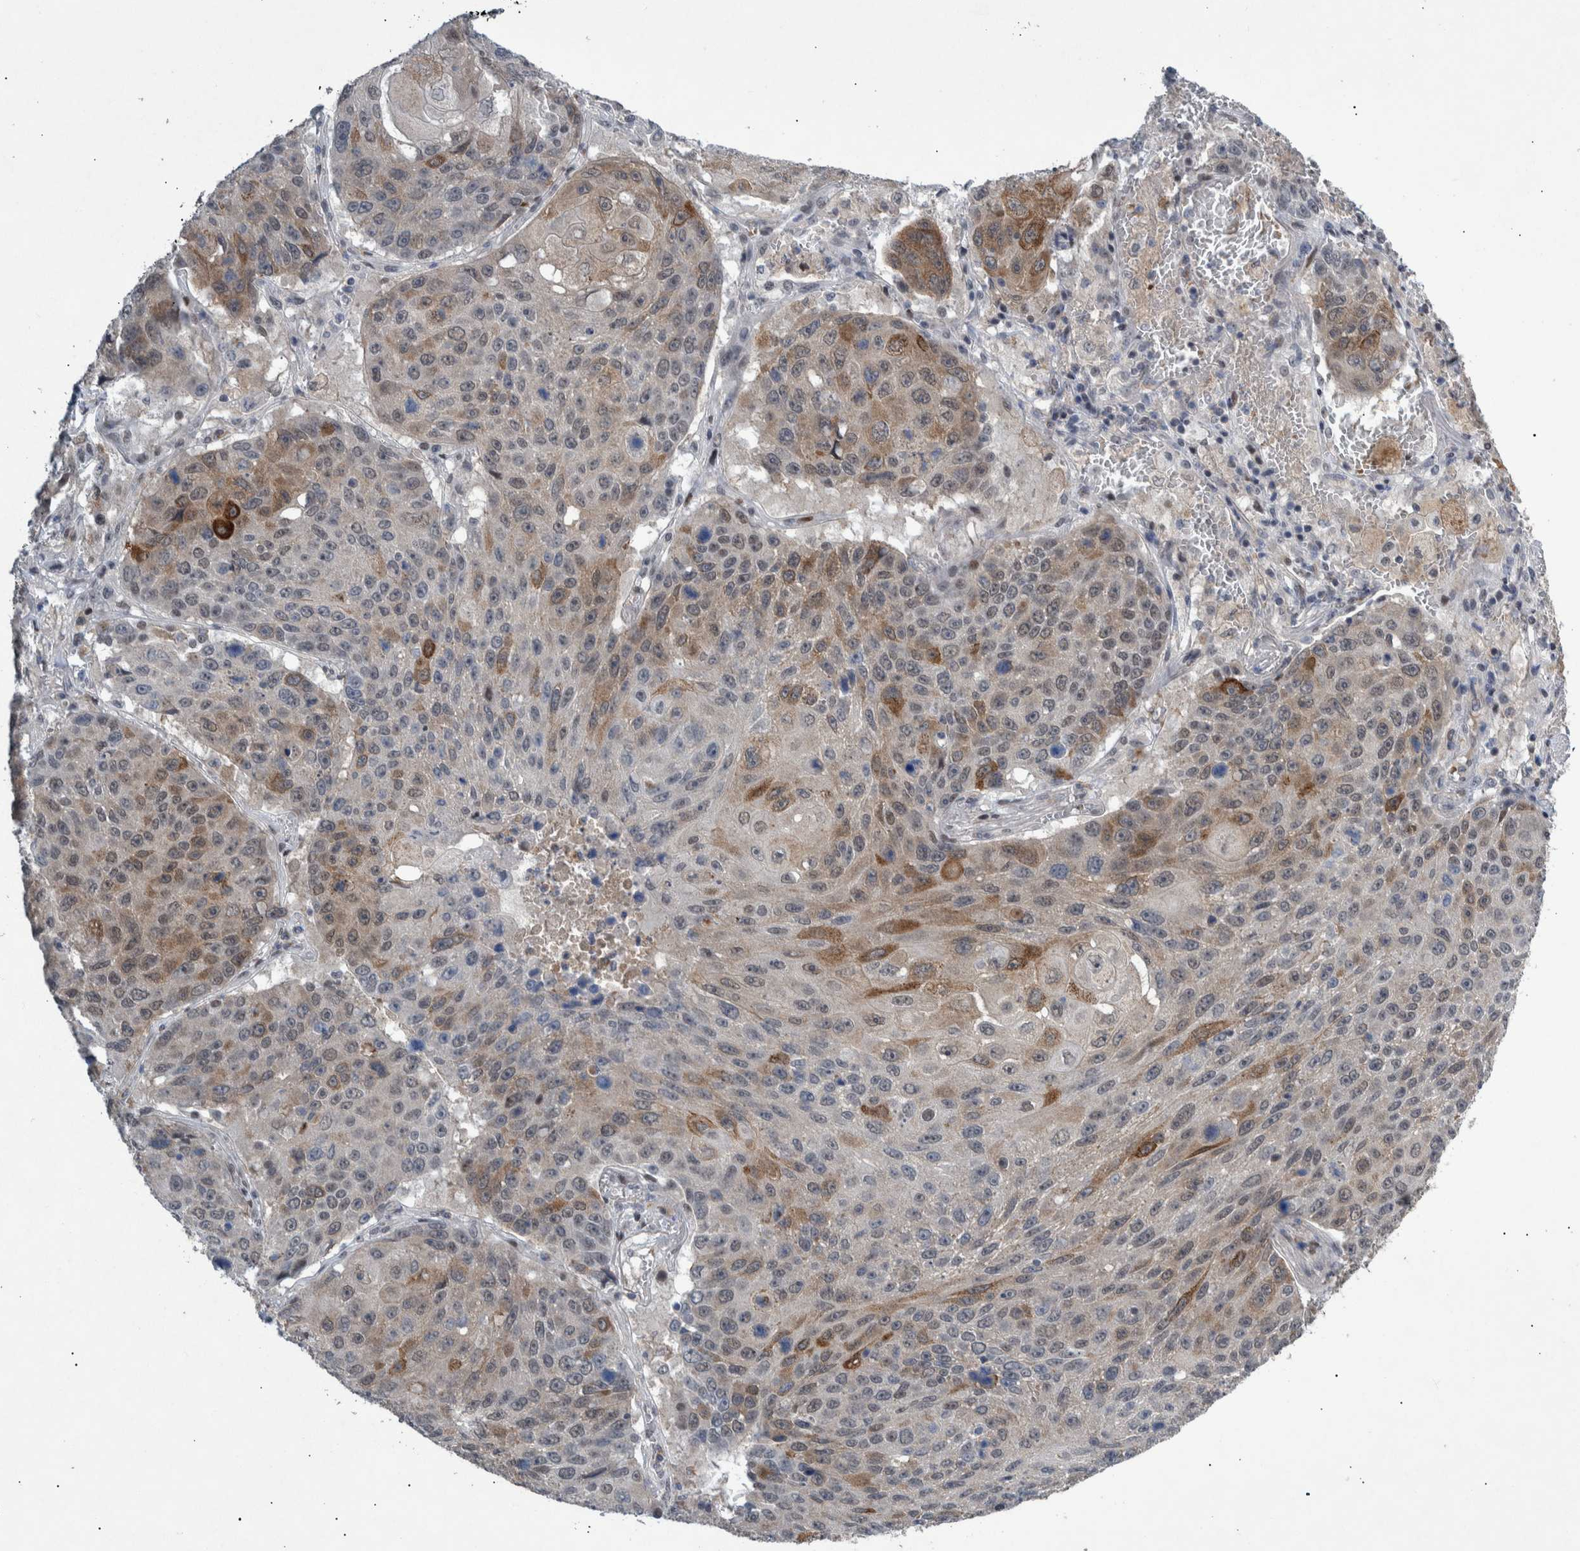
{"staining": {"intensity": "weak", "quantity": "25%-75%", "location": "cytoplasmic/membranous"}, "tissue": "lung cancer", "cell_type": "Tumor cells", "image_type": "cancer", "snomed": [{"axis": "morphology", "description": "Squamous cell carcinoma, NOS"}, {"axis": "topography", "description": "Lung"}], "caption": "Brown immunohistochemical staining in lung cancer (squamous cell carcinoma) demonstrates weak cytoplasmic/membranous staining in about 25%-75% of tumor cells. The staining was performed using DAB to visualize the protein expression in brown, while the nuclei were stained in blue with hematoxylin (Magnification: 20x).", "gene": "ESRP1", "patient": {"sex": "male", "age": 61}}